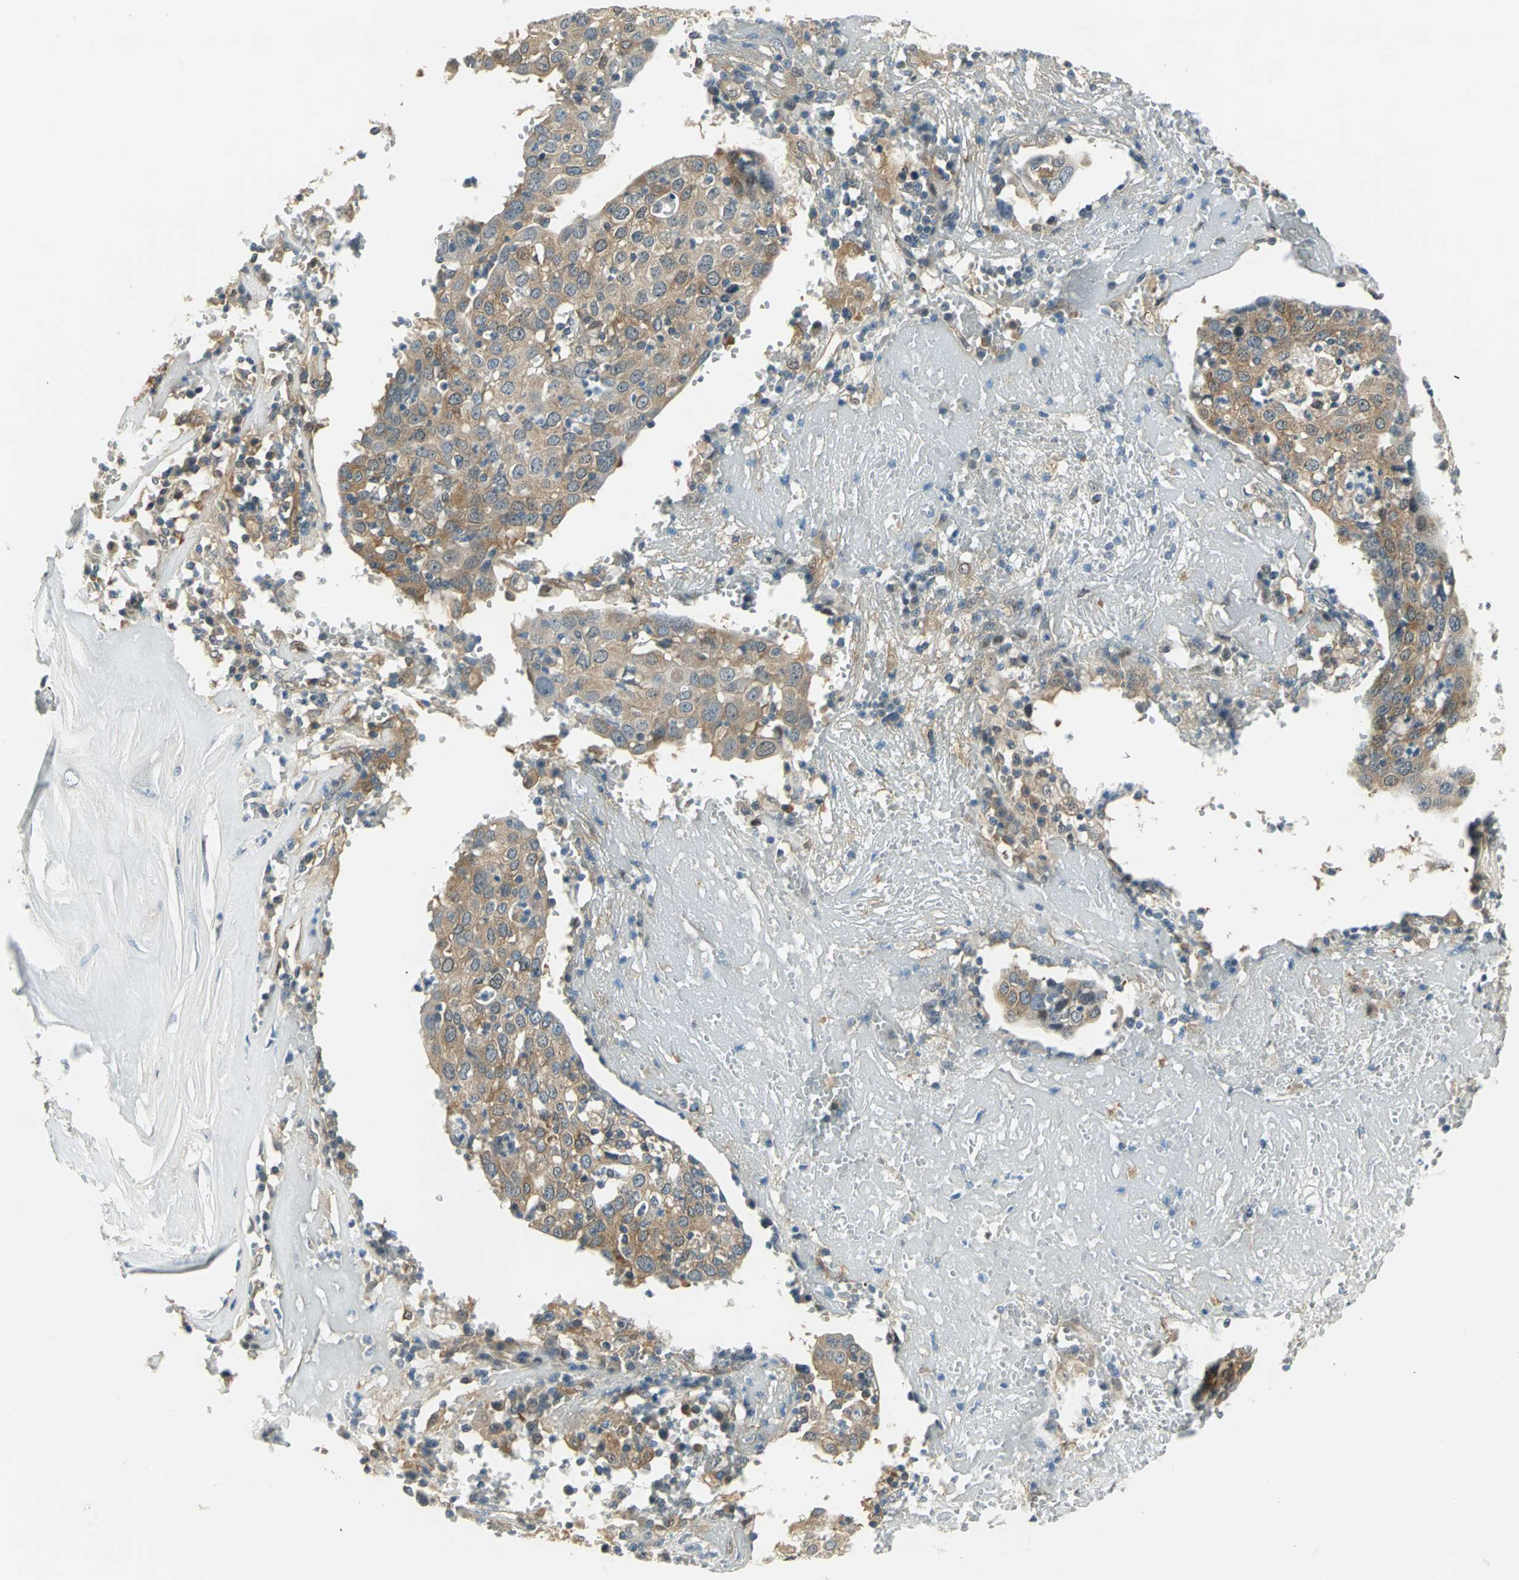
{"staining": {"intensity": "moderate", "quantity": ">75%", "location": "cytoplasmic/membranous"}, "tissue": "head and neck cancer", "cell_type": "Tumor cells", "image_type": "cancer", "snomed": [{"axis": "morphology", "description": "Adenocarcinoma, NOS"}, {"axis": "topography", "description": "Salivary gland"}, {"axis": "topography", "description": "Head-Neck"}], "caption": "Protein staining of head and neck cancer tissue exhibits moderate cytoplasmic/membranous expression in about >75% of tumor cells. (Brightfield microscopy of DAB IHC at high magnification).", "gene": "FYN", "patient": {"sex": "female", "age": 65}}